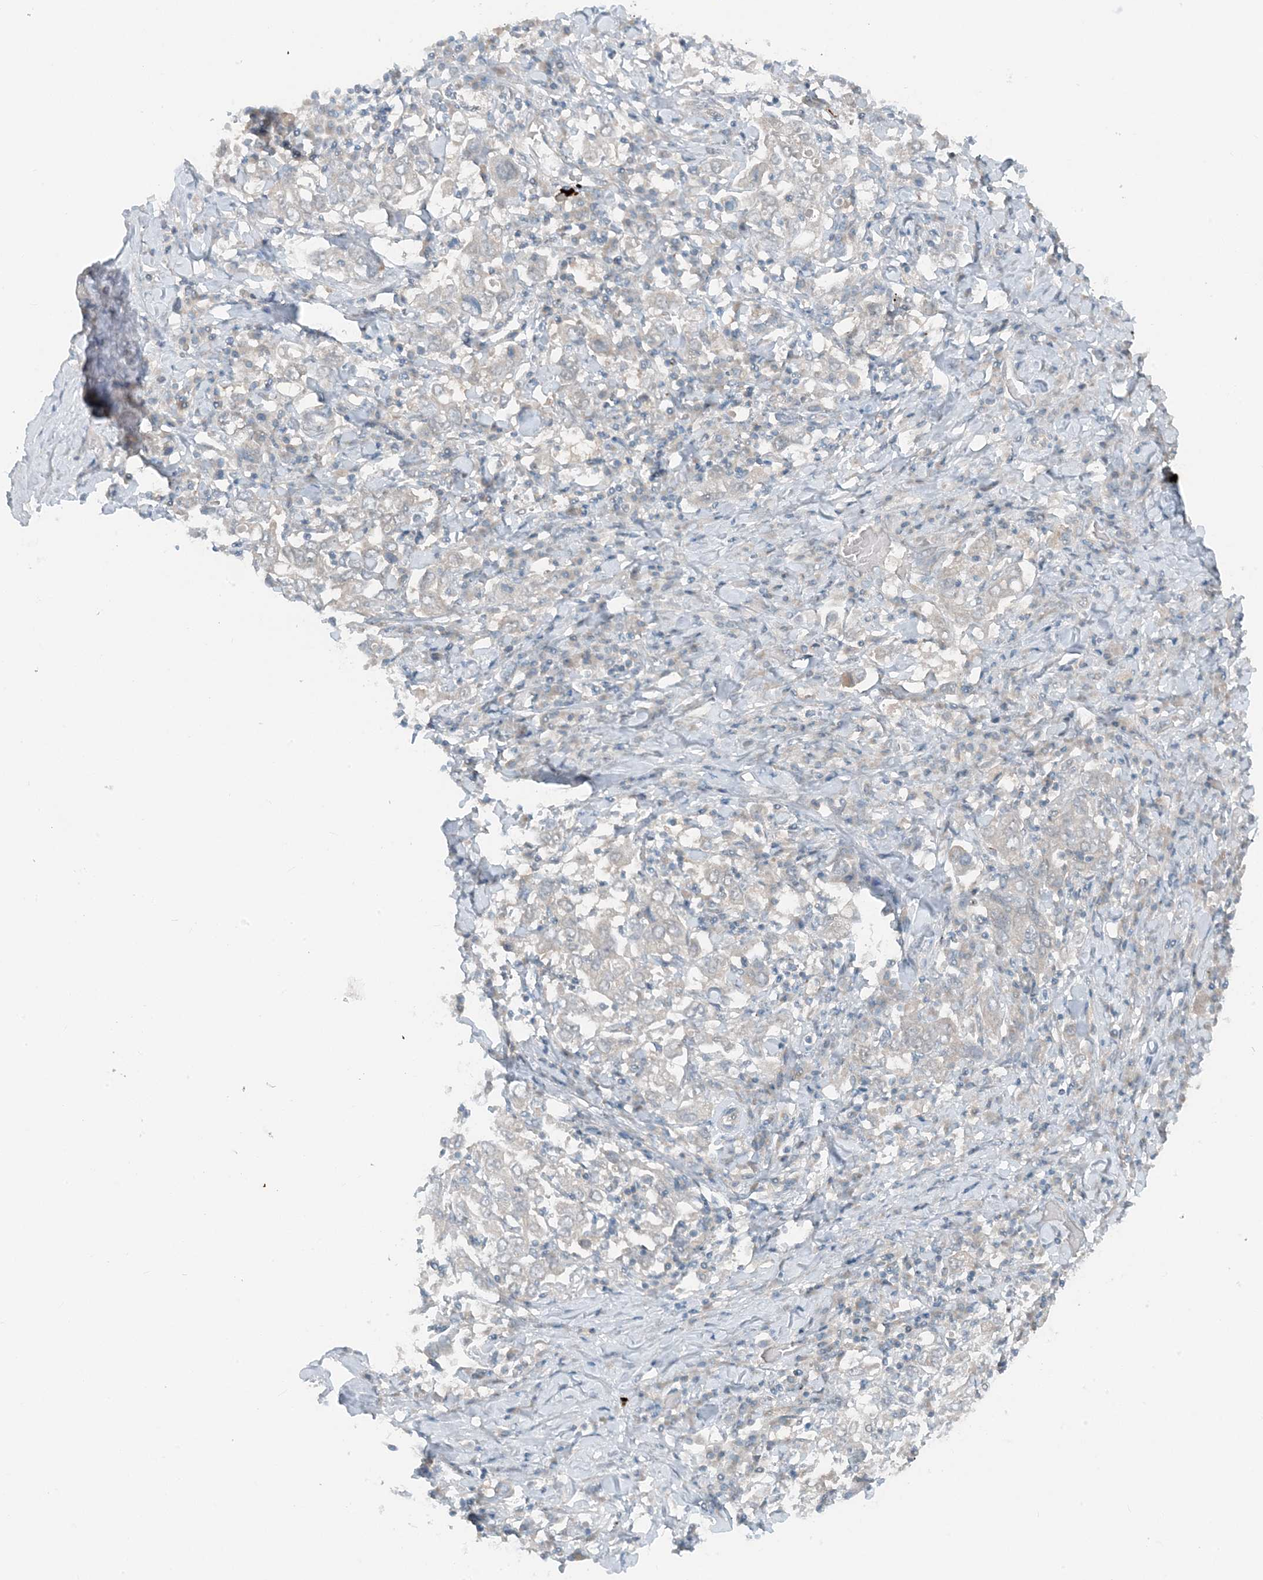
{"staining": {"intensity": "weak", "quantity": "<25%", "location": "cytoplasmic/membranous"}, "tissue": "stomach cancer", "cell_type": "Tumor cells", "image_type": "cancer", "snomed": [{"axis": "morphology", "description": "Adenocarcinoma, NOS"}, {"axis": "topography", "description": "Stomach, upper"}], "caption": "Stomach cancer (adenocarcinoma) was stained to show a protein in brown. There is no significant expression in tumor cells.", "gene": "MITD1", "patient": {"sex": "male", "age": 62}}